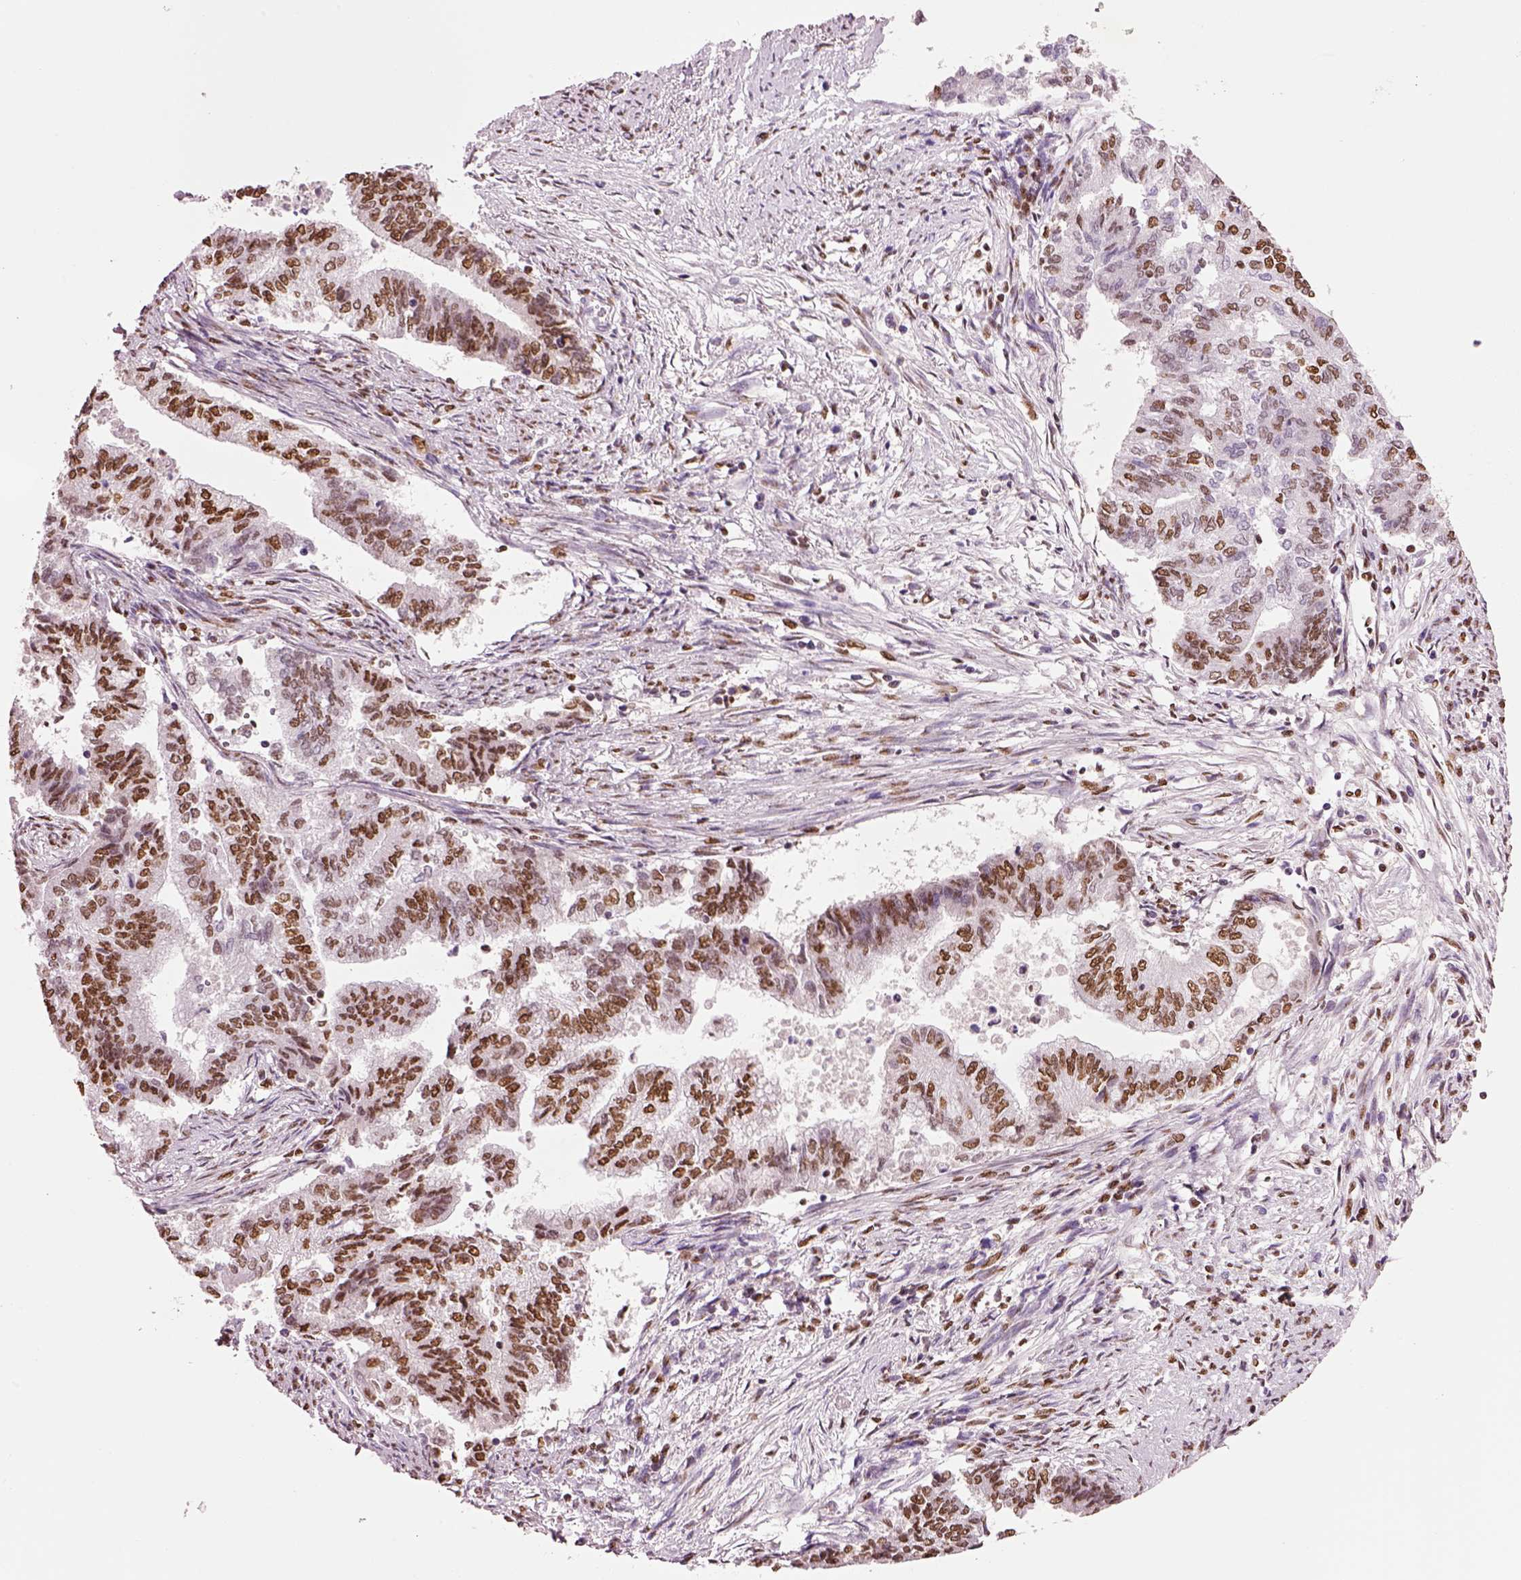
{"staining": {"intensity": "moderate", "quantity": "25%-75%", "location": "nuclear"}, "tissue": "endometrial cancer", "cell_type": "Tumor cells", "image_type": "cancer", "snomed": [{"axis": "morphology", "description": "Adenocarcinoma, NOS"}, {"axis": "topography", "description": "Endometrium"}], "caption": "Immunohistochemical staining of human endometrial cancer demonstrates moderate nuclear protein expression in about 25%-75% of tumor cells.", "gene": "DDX3X", "patient": {"sex": "female", "age": 65}}